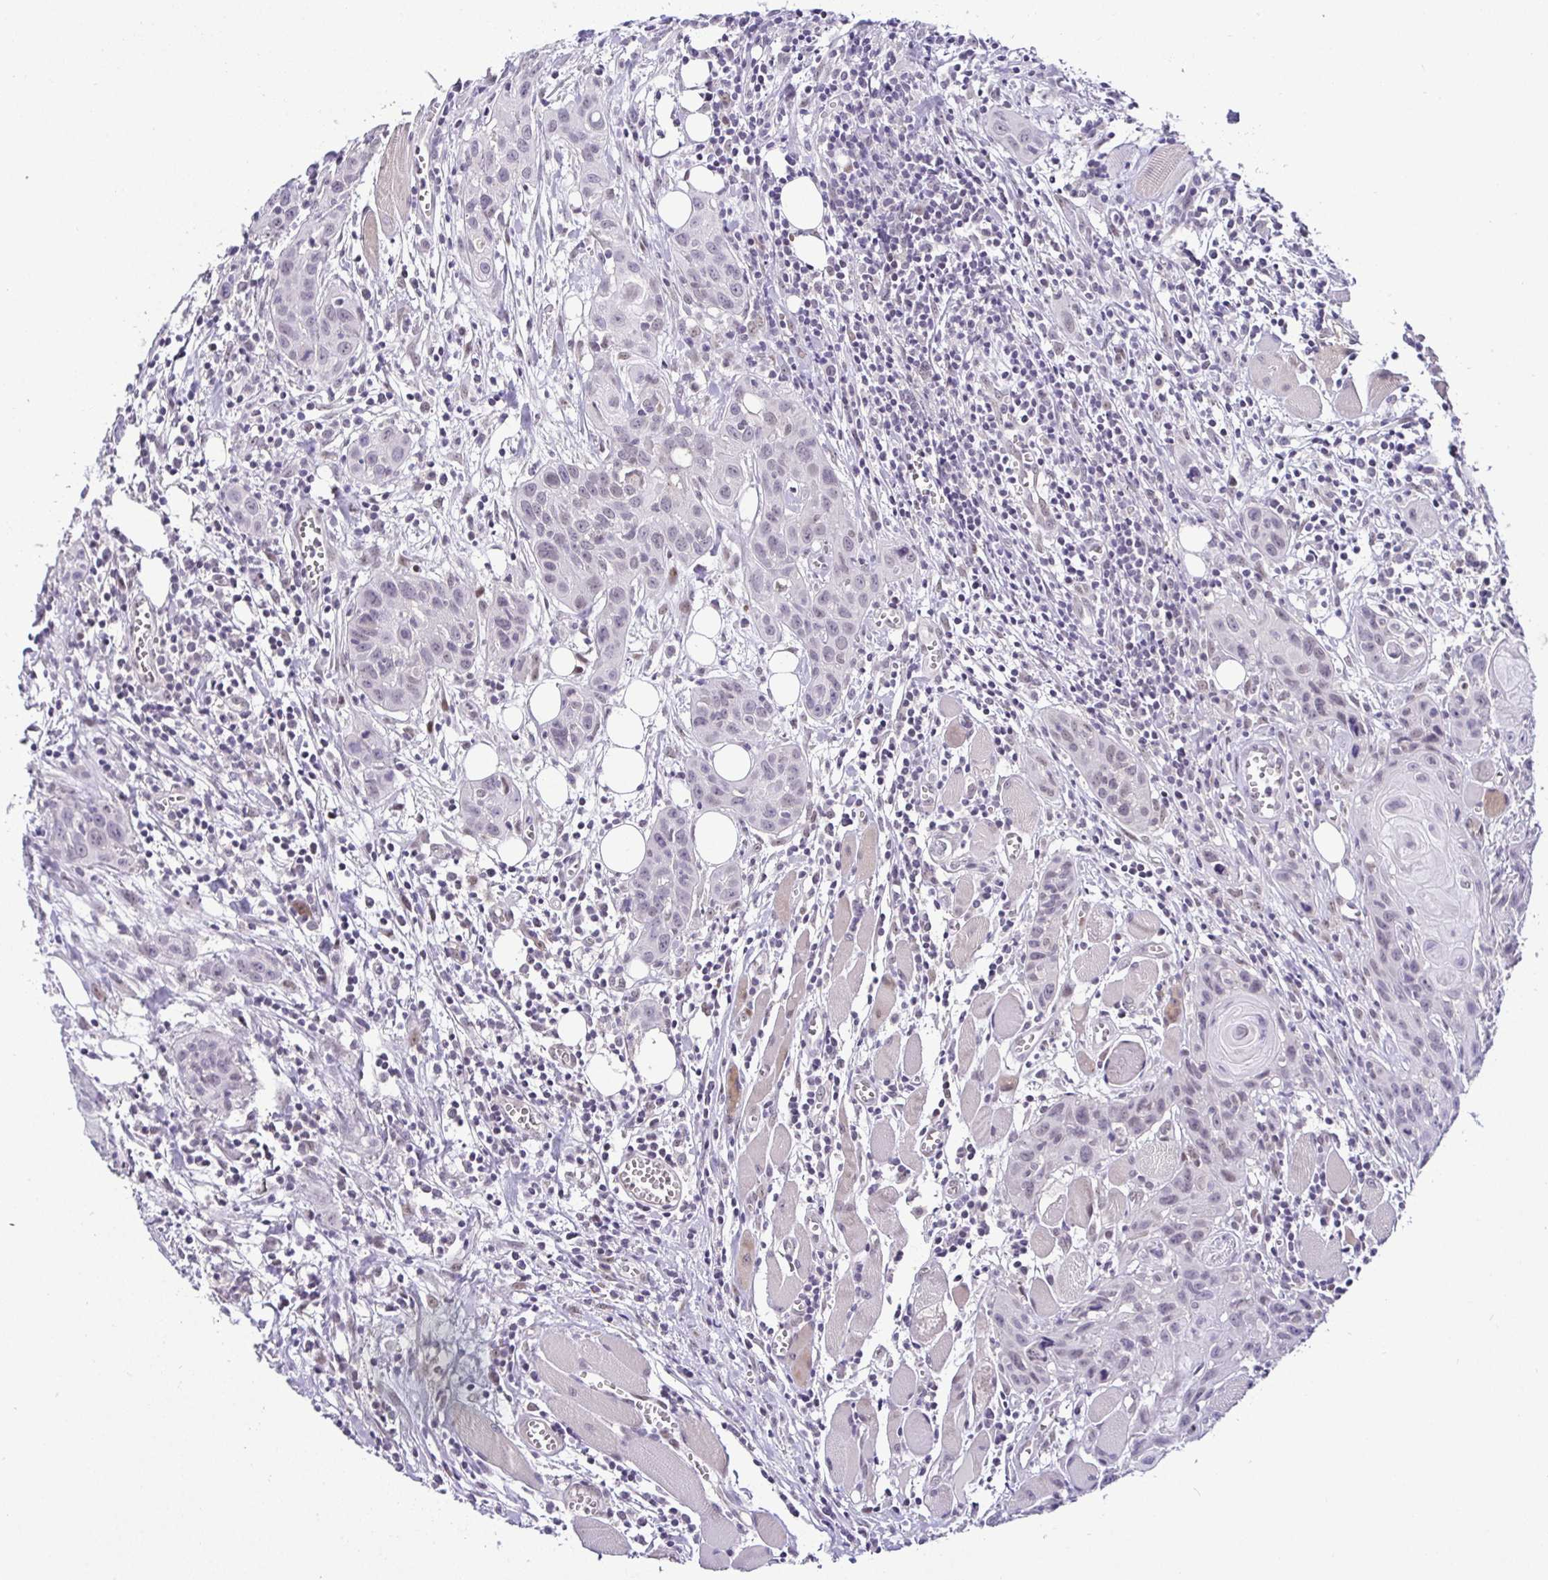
{"staining": {"intensity": "weak", "quantity": "<25%", "location": "nuclear"}, "tissue": "head and neck cancer", "cell_type": "Tumor cells", "image_type": "cancer", "snomed": [{"axis": "morphology", "description": "Squamous cell carcinoma, NOS"}, {"axis": "topography", "description": "Oral tissue"}, {"axis": "topography", "description": "Head-Neck"}], "caption": "Immunohistochemical staining of human squamous cell carcinoma (head and neck) displays no significant positivity in tumor cells.", "gene": "NUP188", "patient": {"sex": "male", "age": 58}}